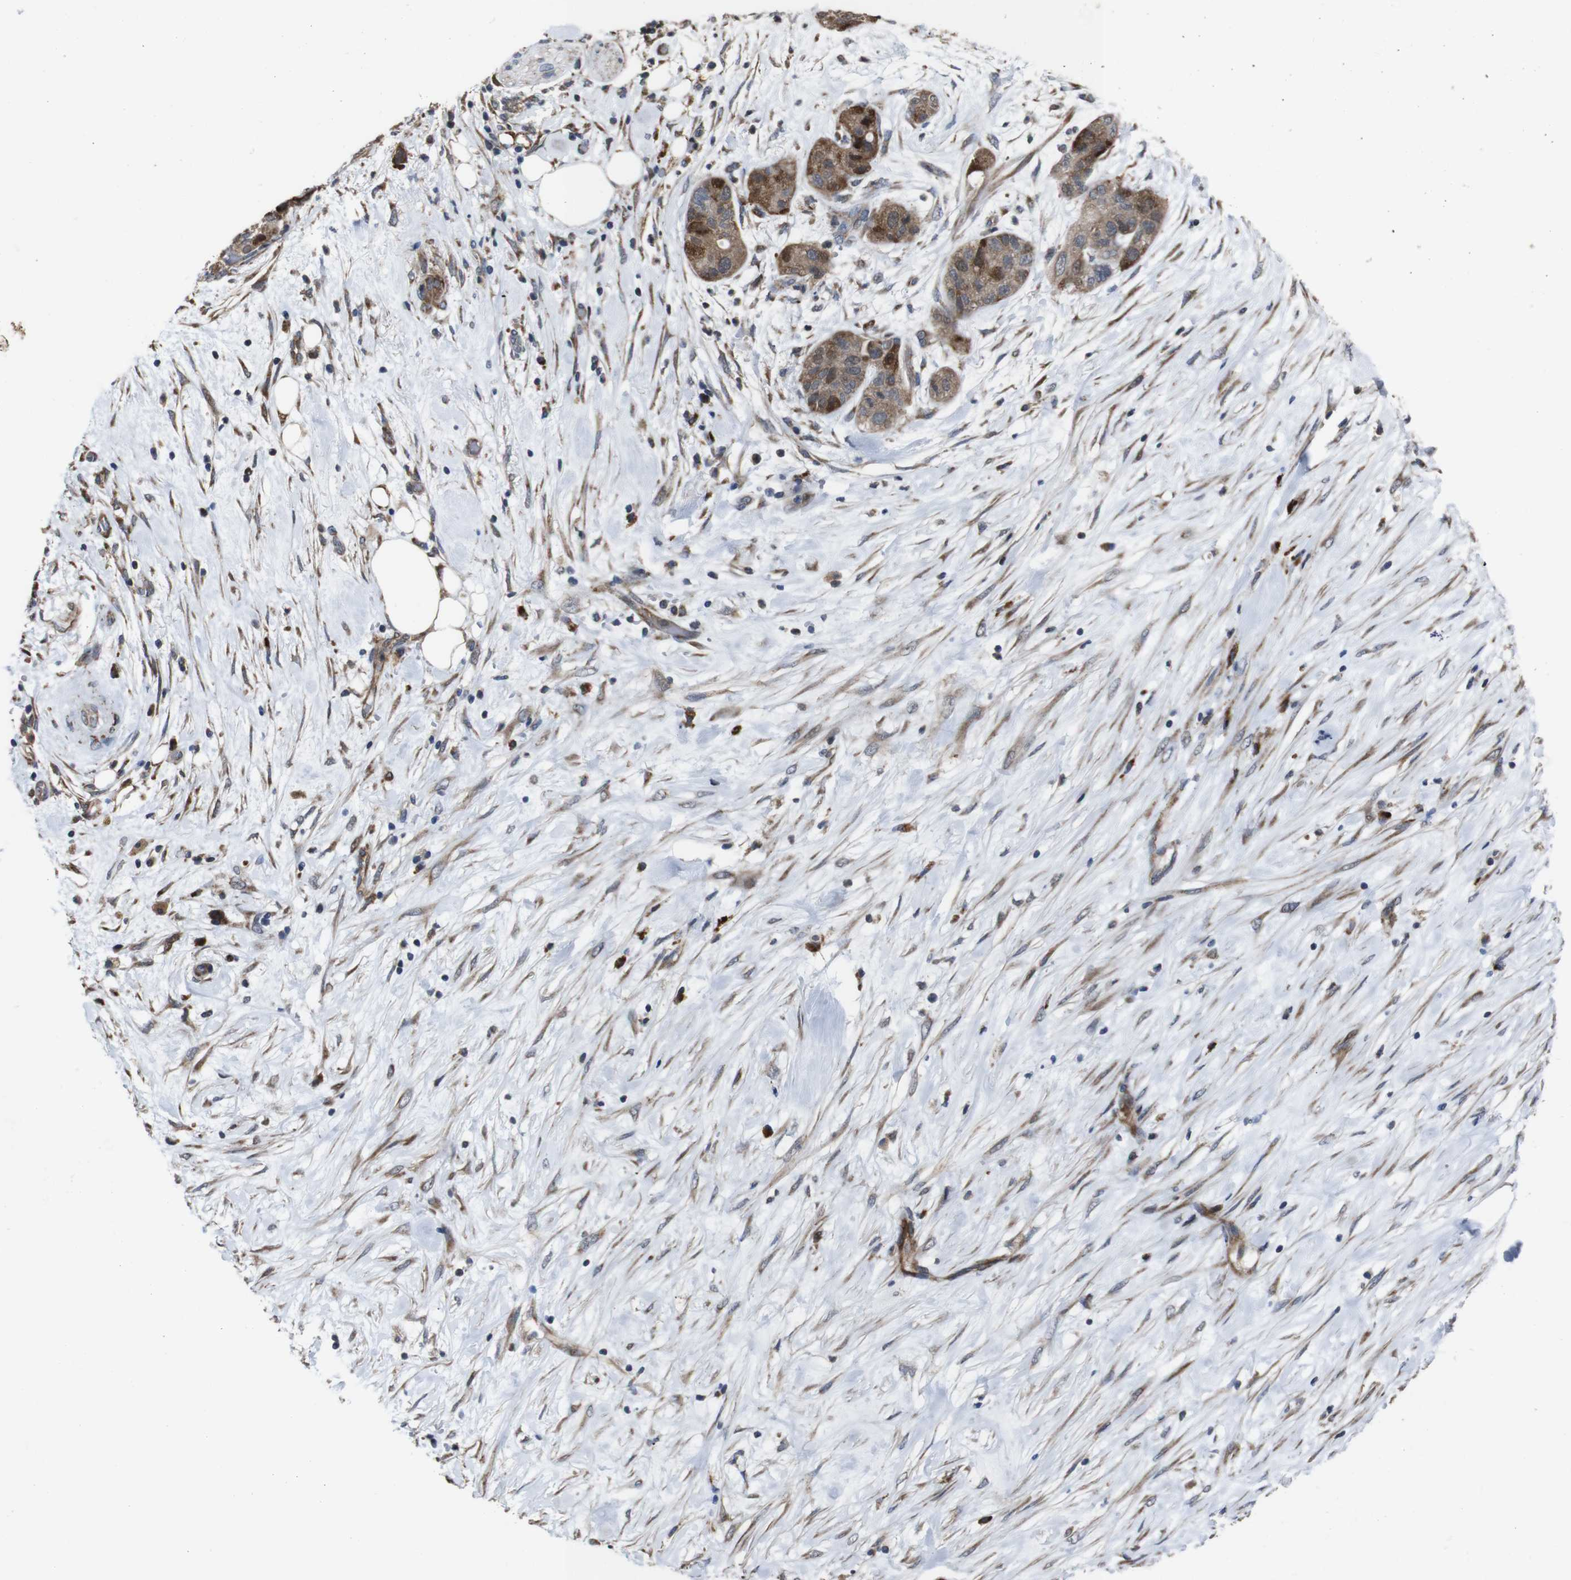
{"staining": {"intensity": "weak", "quantity": ">75%", "location": "cytoplasmic/membranous"}, "tissue": "pancreatic cancer", "cell_type": "Tumor cells", "image_type": "cancer", "snomed": [{"axis": "morphology", "description": "Adenocarcinoma, NOS"}, {"axis": "topography", "description": "Pancreas"}], "caption": "Pancreatic cancer stained with a protein marker demonstrates weak staining in tumor cells.", "gene": "SNN", "patient": {"sex": "female", "age": 78}}